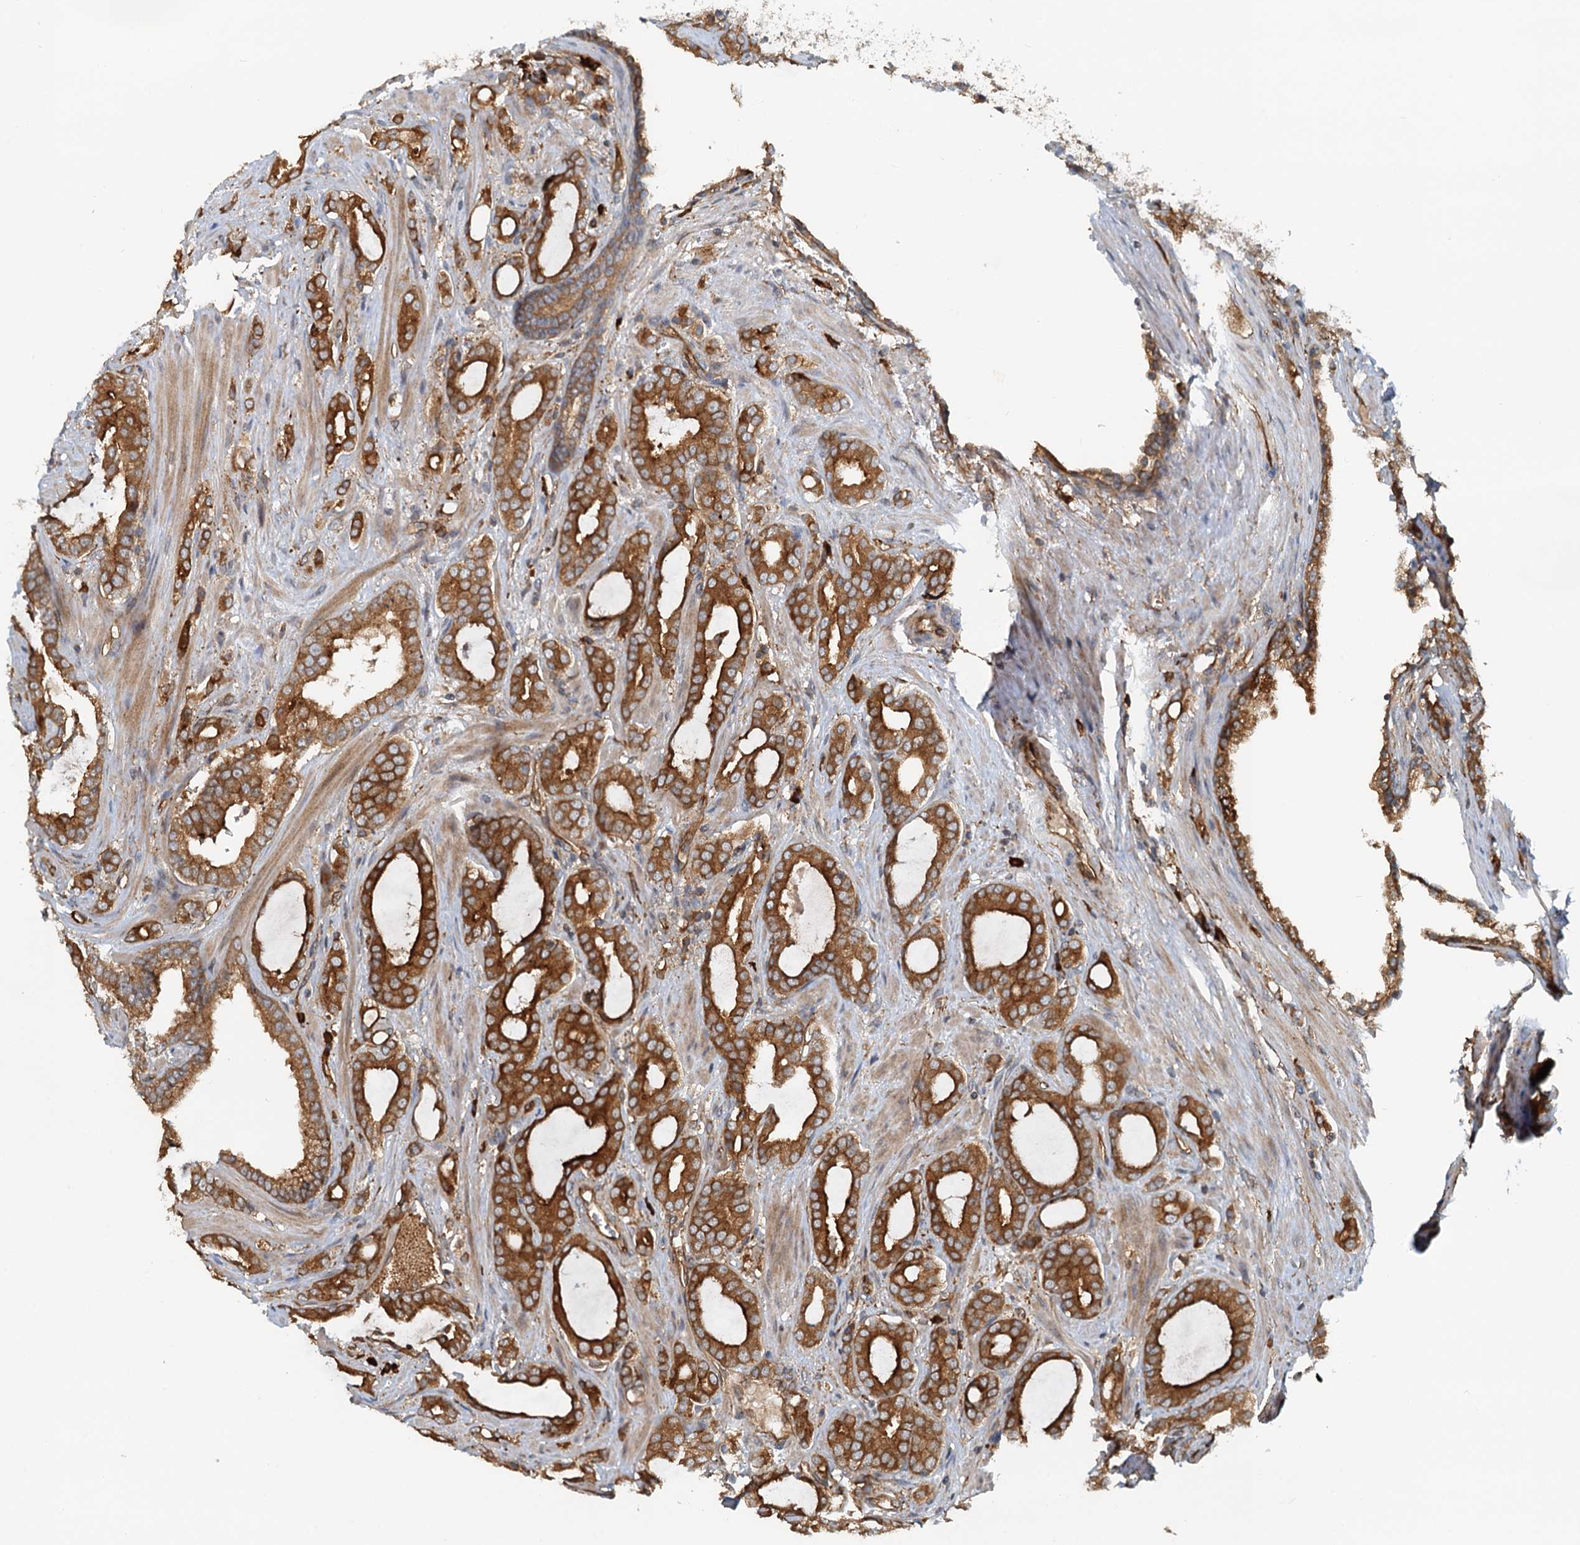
{"staining": {"intensity": "strong", "quantity": ">75%", "location": "cytoplasmic/membranous"}, "tissue": "prostate cancer", "cell_type": "Tumor cells", "image_type": "cancer", "snomed": [{"axis": "morphology", "description": "Adenocarcinoma, High grade"}, {"axis": "topography", "description": "Prostate"}], "caption": "This photomicrograph displays prostate adenocarcinoma (high-grade) stained with IHC to label a protein in brown. The cytoplasmic/membranous of tumor cells show strong positivity for the protein. Nuclei are counter-stained blue.", "gene": "NIPAL3", "patient": {"sex": "male", "age": 72}}